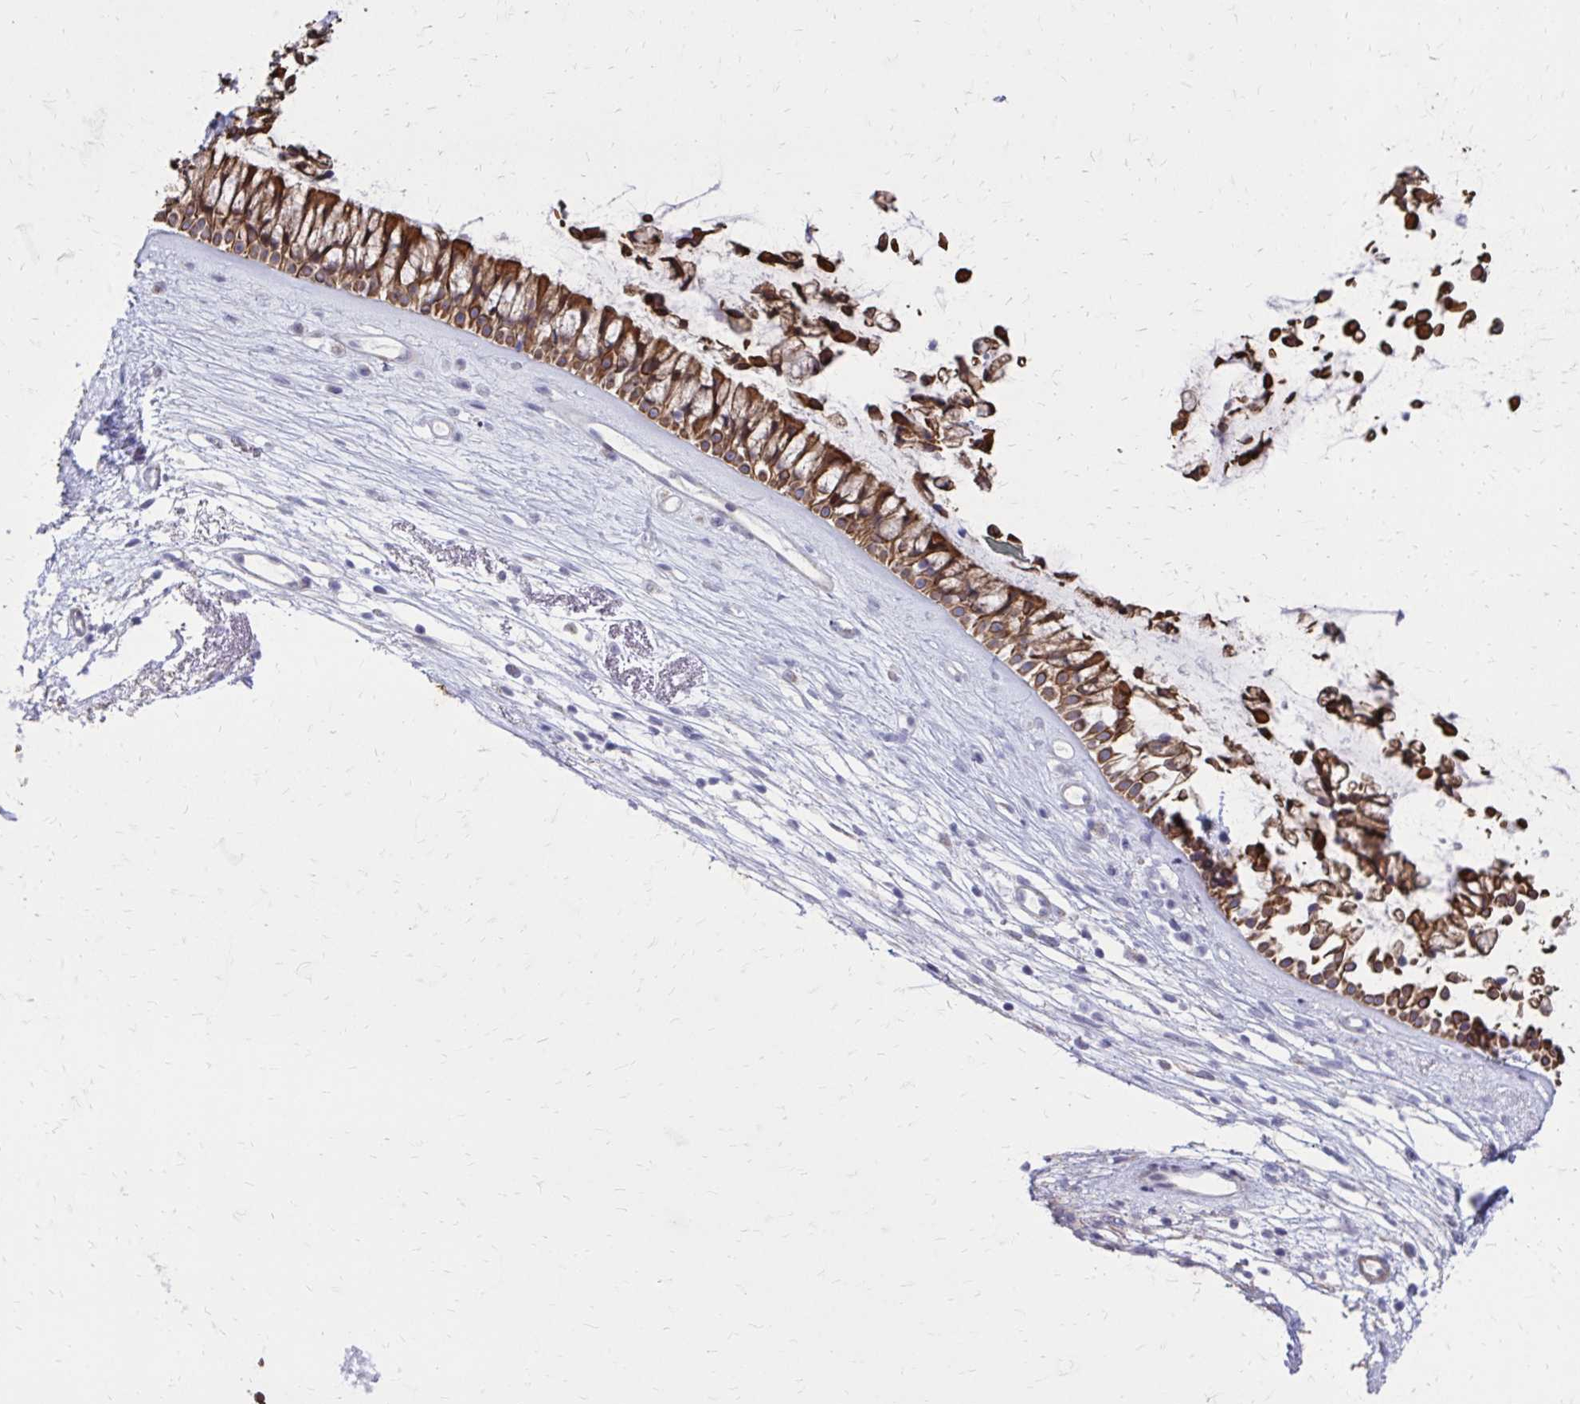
{"staining": {"intensity": "strong", "quantity": ">75%", "location": "cytoplasmic/membranous"}, "tissue": "nasopharynx", "cell_type": "Respiratory epithelial cells", "image_type": "normal", "snomed": [{"axis": "morphology", "description": "Normal tissue, NOS"}, {"axis": "topography", "description": "Nasopharynx"}], "caption": "Respiratory epithelial cells reveal strong cytoplasmic/membranous expression in about >75% of cells in normal nasopharynx. The staining was performed using DAB (3,3'-diaminobenzidine), with brown indicating positive protein expression. Nuclei are stained blue with hematoxylin.", "gene": "ANKRD30B", "patient": {"sex": "female", "age": 75}}